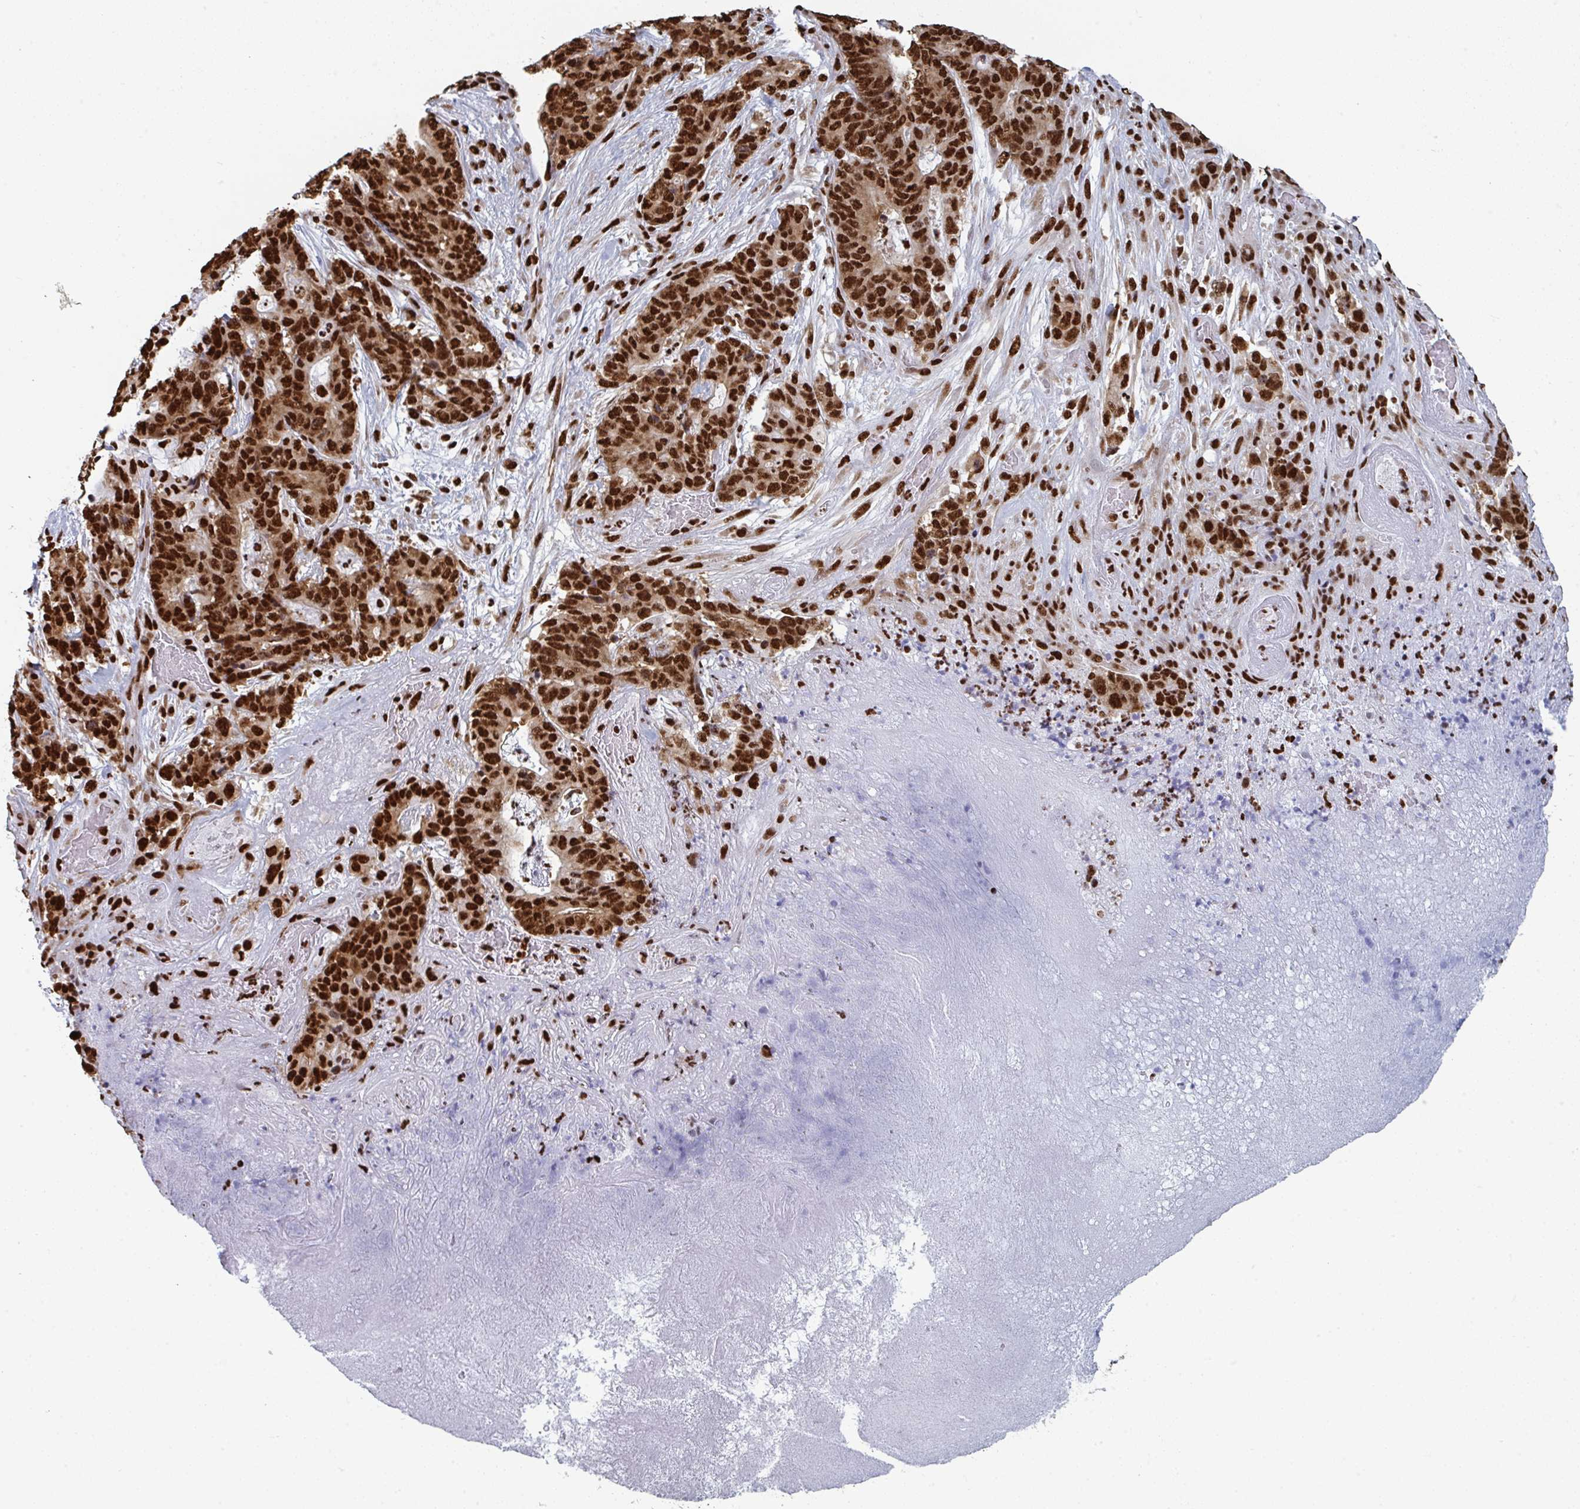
{"staining": {"intensity": "strong", "quantity": ">75%", "location": "nuclear"}, "tissue": "stomach cancer", "cell_type": "Tumor cells", "image_type": "cancer", "snomed": [{"axis": "morphology", "description": "Normal tissue, NOS"}, {"axis": "morphology", "description": "Adenocarcinoma, NOS"}, {"axis": "topography", "description": "Stomach"}], "caption": "Immunohistochemistry (IHC) (DAB) staining of adenocarcinoma (stomach) demonstrates strong nuclear protein positivity in approximately >75% of tumor cells. (IHC, brightfield microscopy, high magnification).", "gene": "GAR1", "patient": {"sex": "female", "age": 64}}